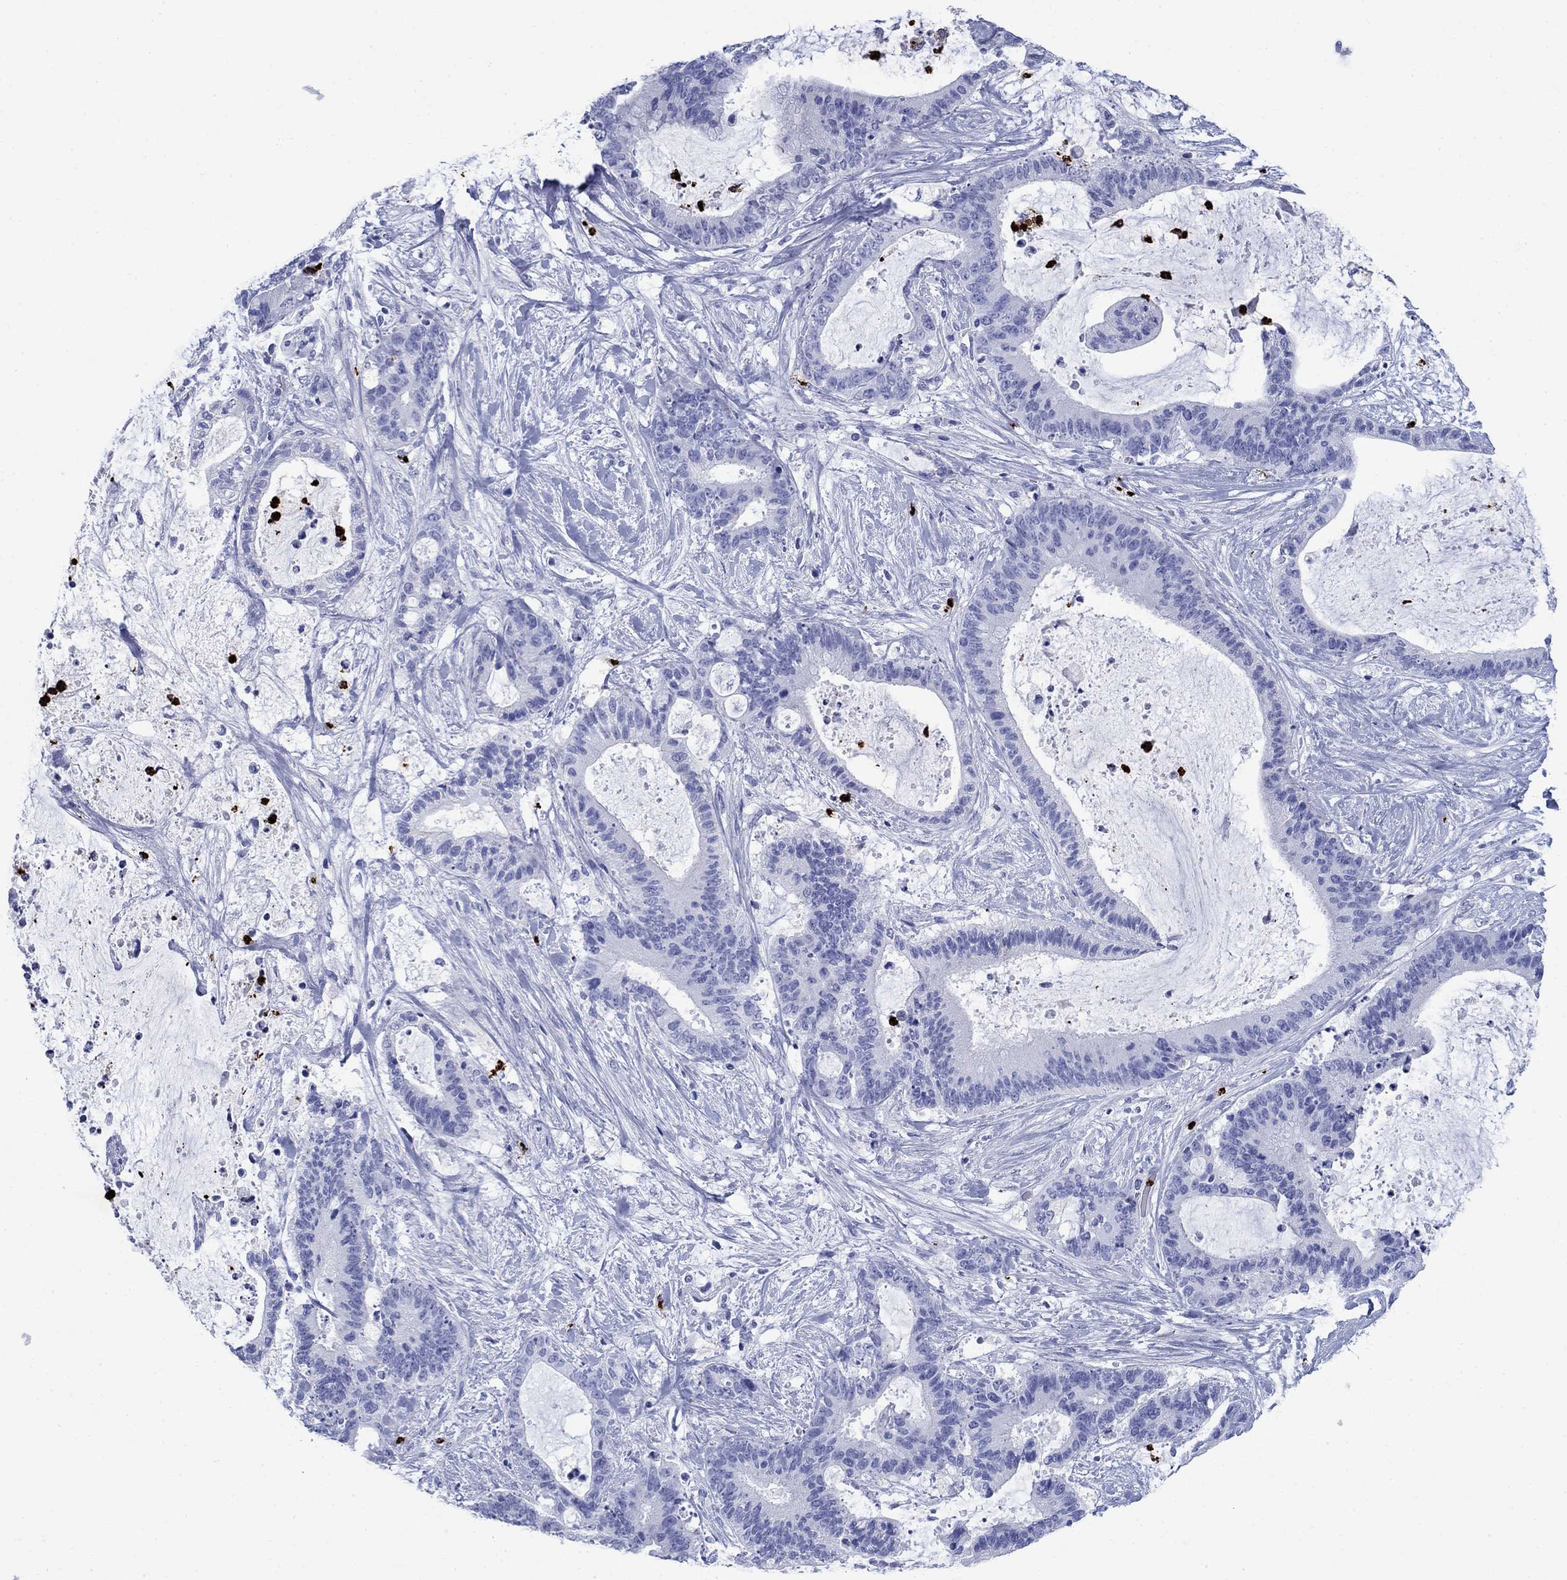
{"staining": {"intensity": "negative", "quantity": "none", "location": "none"}, "tissue": "liver cancer", "cell_type": "Tumor cells", "image_type": "cancer", "snomed": [{"axis": "morphology", "description": "Cholangiocarcinoma"}, {"axis": "topography", "description": "Liver"}], "caption": "This is an IHC micrograph of human liver cancer (cholangiocarcinoma). There is no staining in tumor cells.", "gene": "AZU1", "patient": {"sex": "female", "age": 73}}